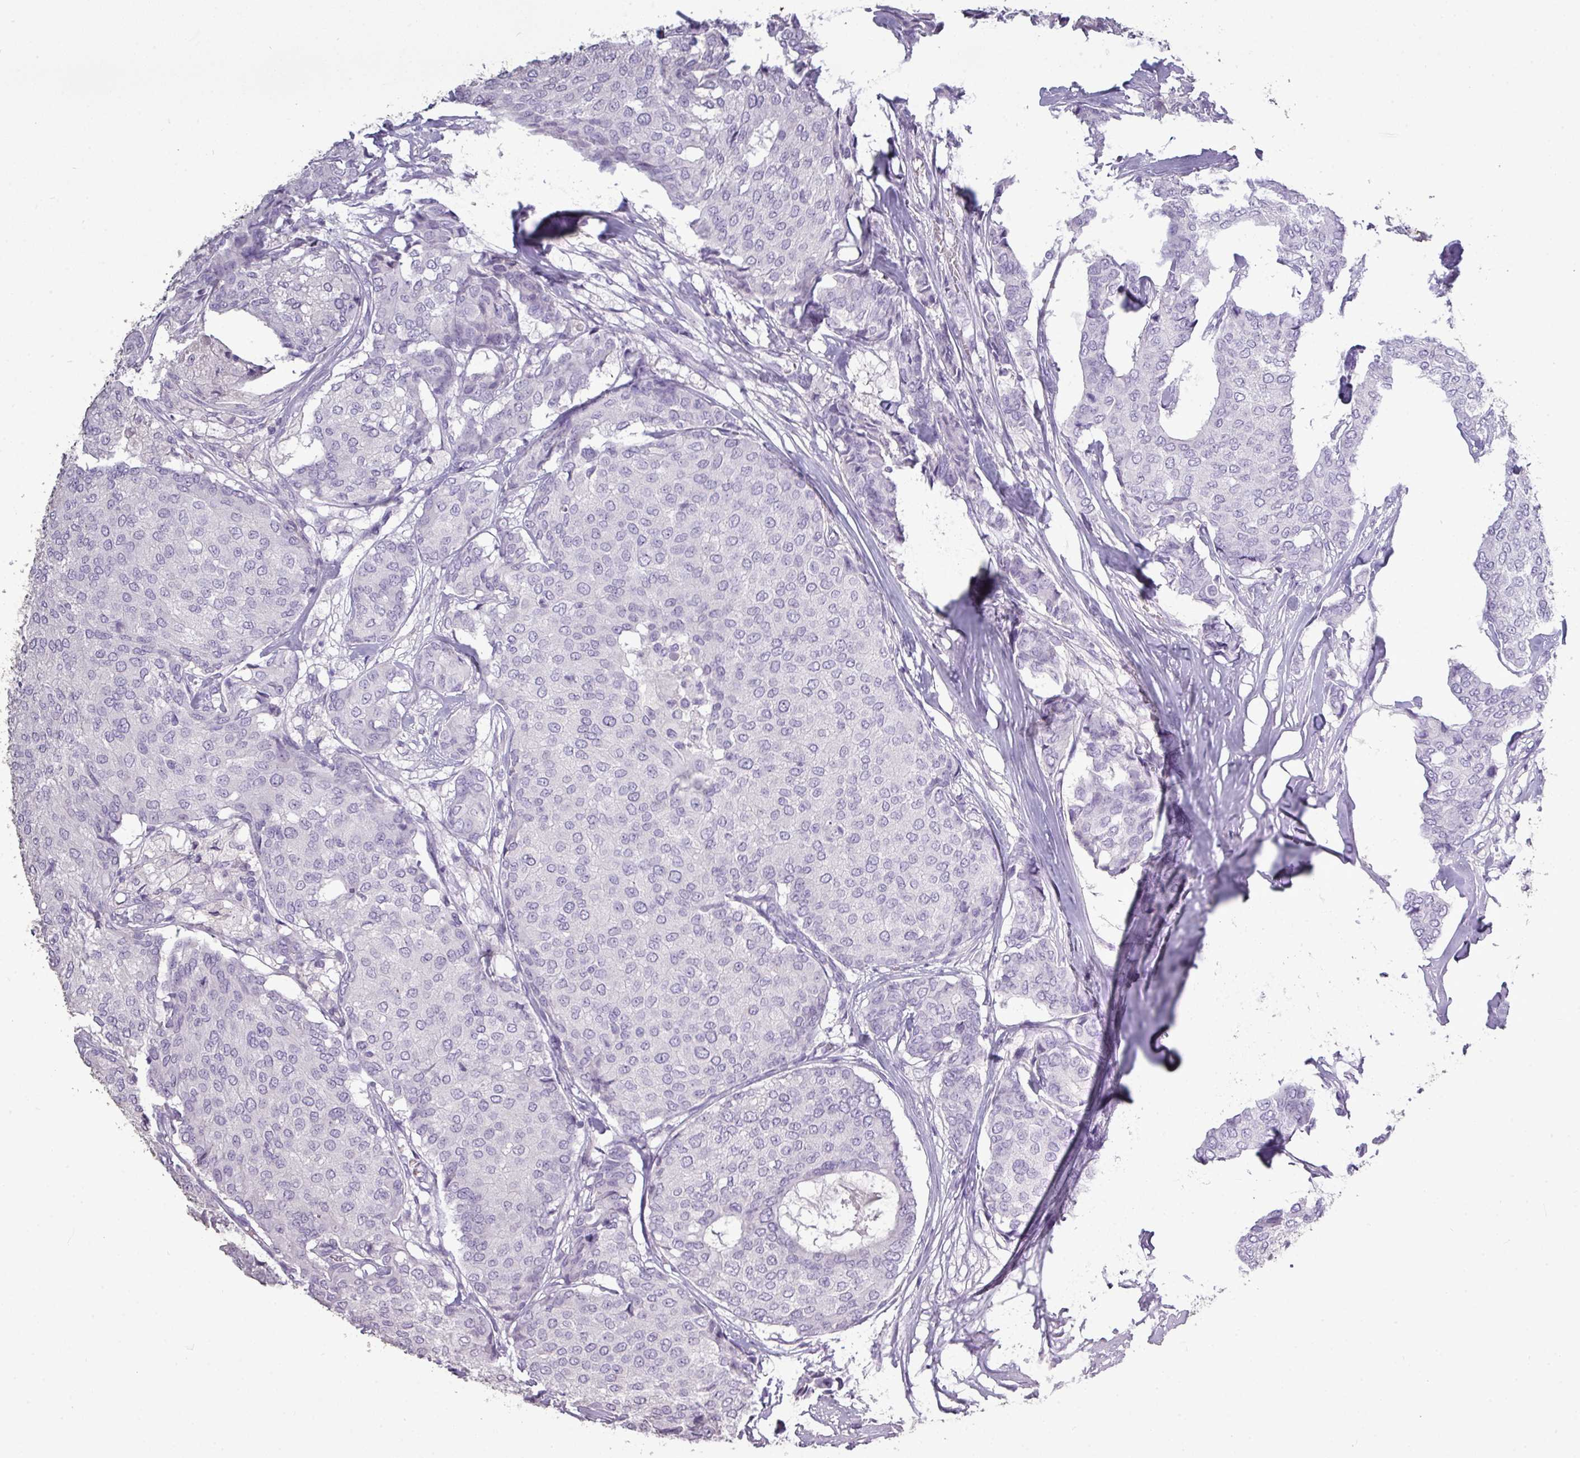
{"staining": {"intensity": "negative", "quantity": "none", "location": "none"}, "tissue": "breast cancer", "cell_type": "Tumor cells", "image_type": "cancer", "snomed": [{"axis": "morphology", "description": "Duct carcinoma"}, {"axis": "topography", "description": "Breast"}], "caption": "This image is of breast cancer (infiltrating ductal carcinoma) stained with IHC to label a protein in brown with the nuclei are counter-stained blue. There is no positivity in tumor cells.", "gene": "TMEM91", "patient": {"sex": "female", "age": 75}}